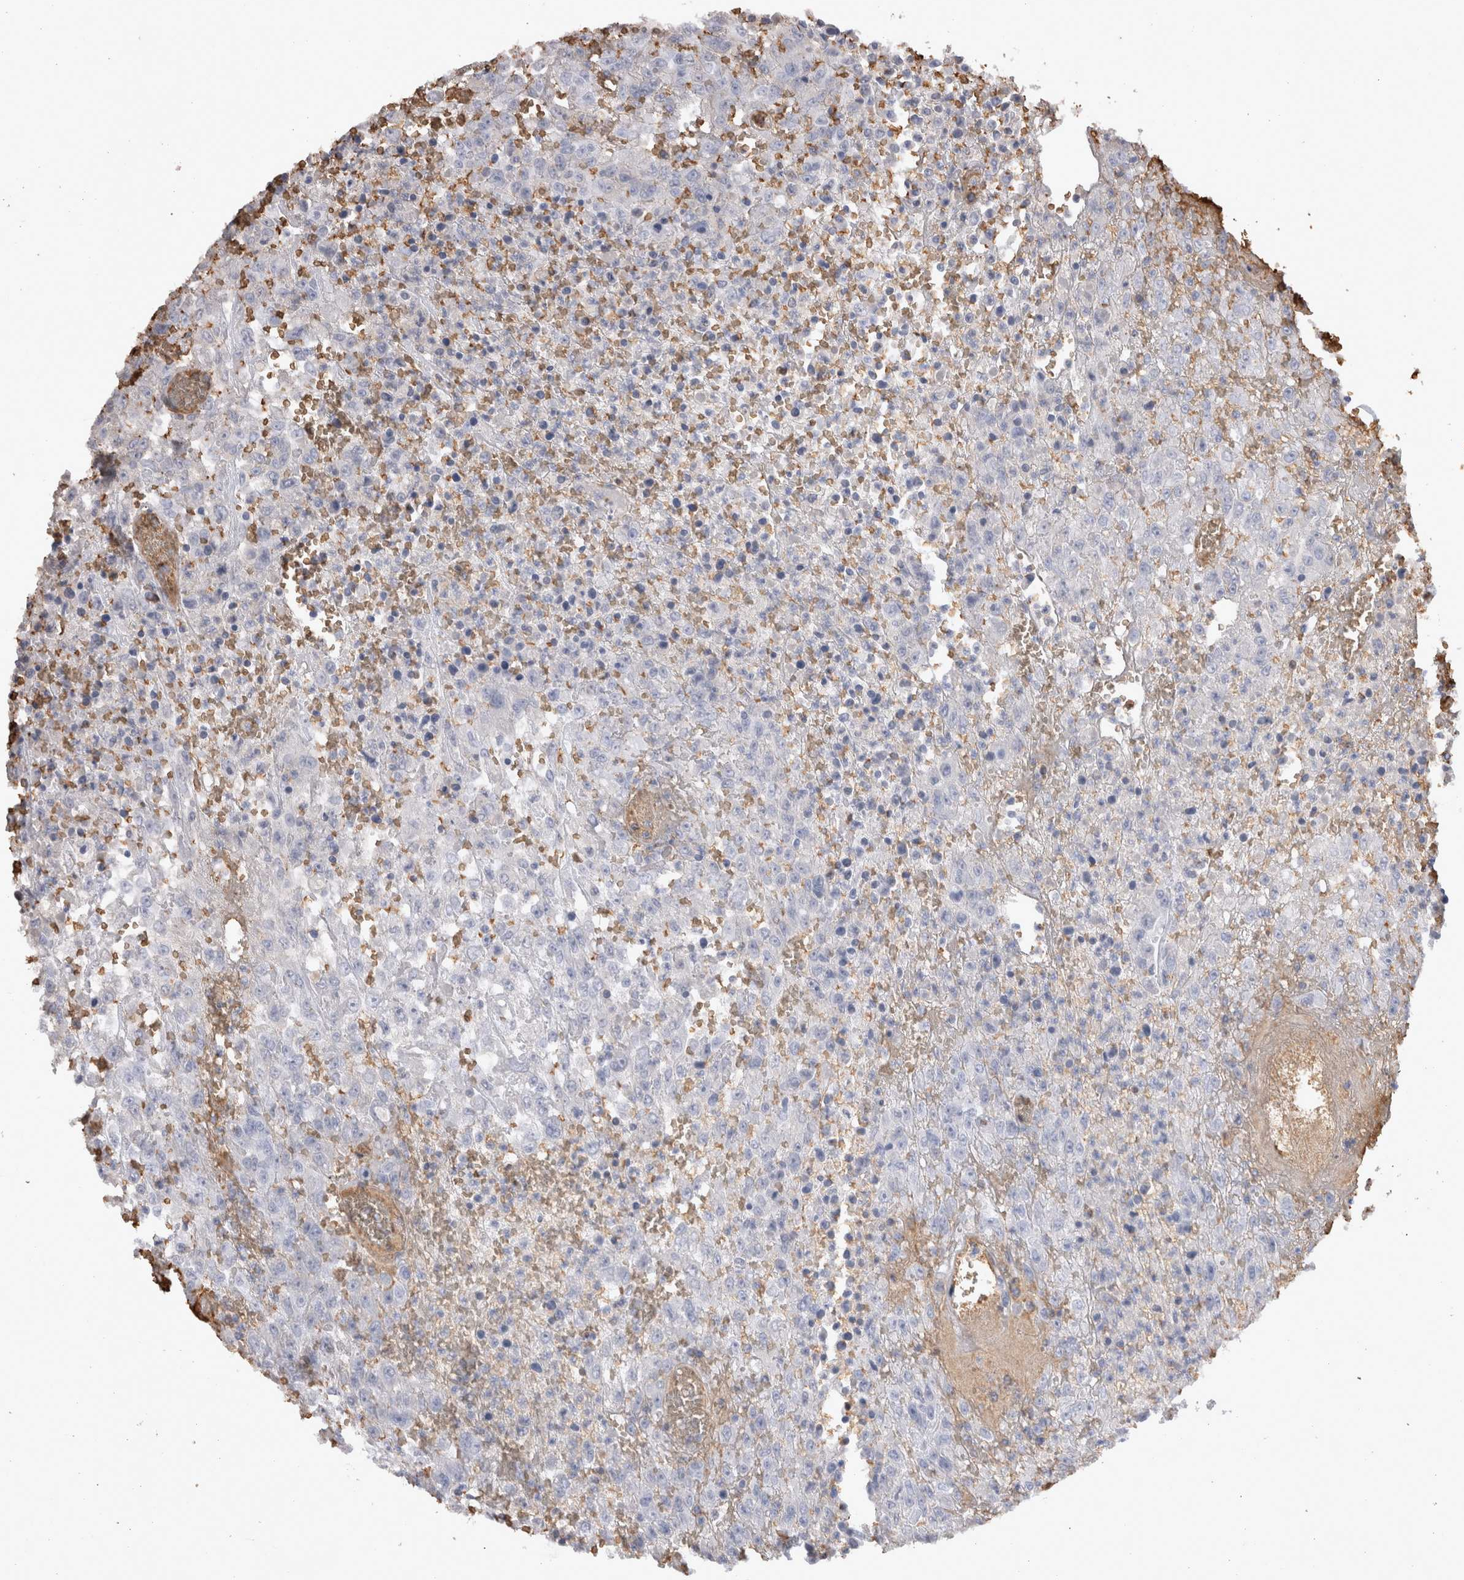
{"staining": {"intensity": "negative", "quantity": "none", "location": "none"}, "tissue": "urothelial cancer", "cell_type": "Tumor cells", "image_type": "cancer", "snomed": [{"axis": "morphology", "description": "Urothelial carcinoma, High grade"}, {"axis": "topography", "description": "Urinary bladder"}], "caption": "A high-resolution photomicrograph shows IHC staining of high-grade urothelial carcinoma, which exhibits no significant staining in tumor cells.", "gene": "IL17RC", "patient": {"sex": "male", "age": 46}}